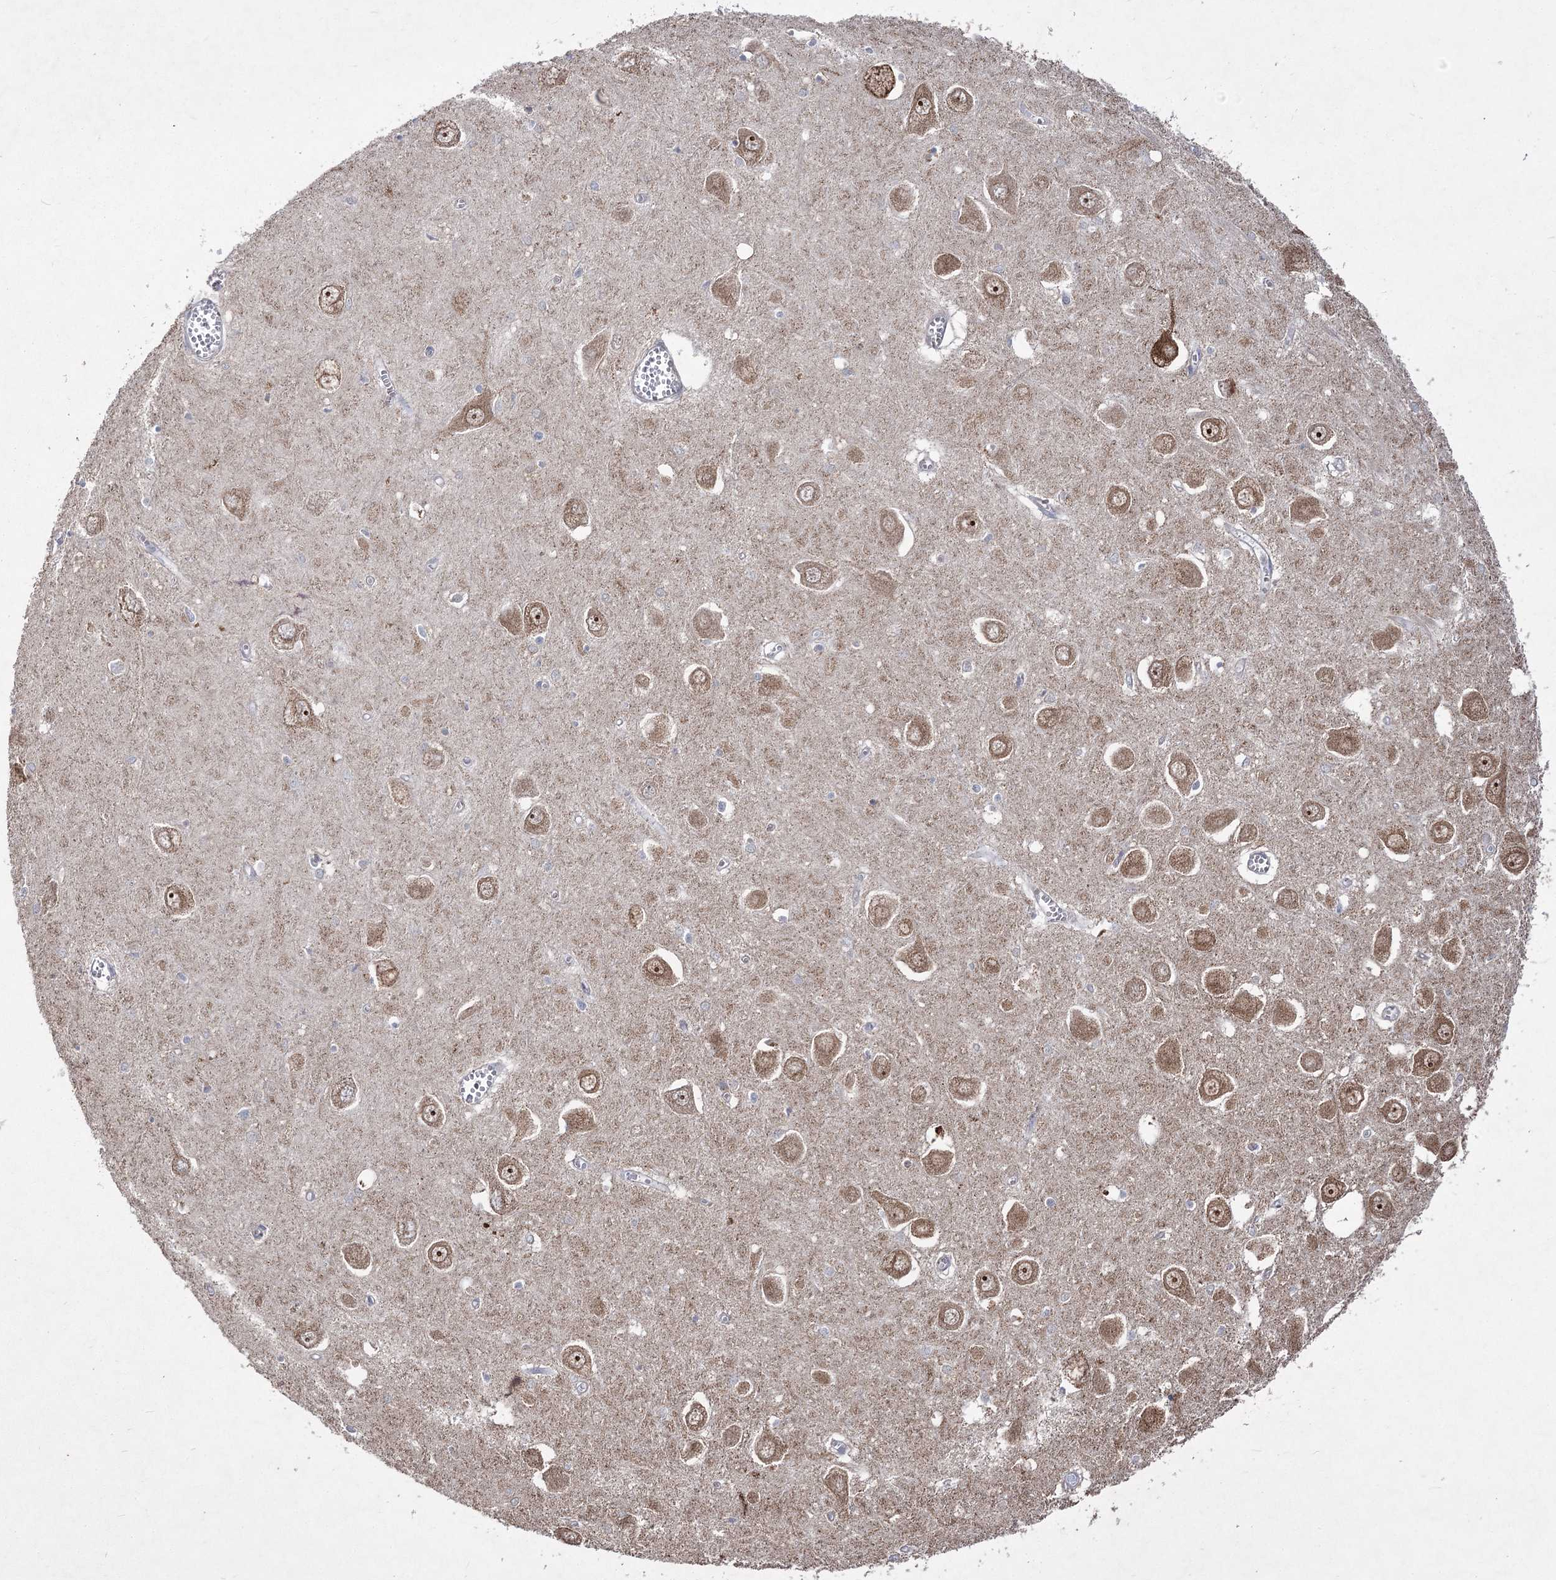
{"staining": {"intensity": "weak", "quantity": "<25%", "location": "cytoplasmic/membranous"}, "tissue": "hippocampus", "cell_type": "Glial cells", "image_type": "normal", "snomed": [{"axis": "morphology", "description": "Normal tissue, NOS"}, {"axis": "topography", "description": "Hippocampus"}], "caption": "This is an immunohistochemistry (IHC) histopathology image of normal hippocampus. There is no expression in glial cells.", "gene": "PDHB", "patient": {"sex": "male", "age": 70}}